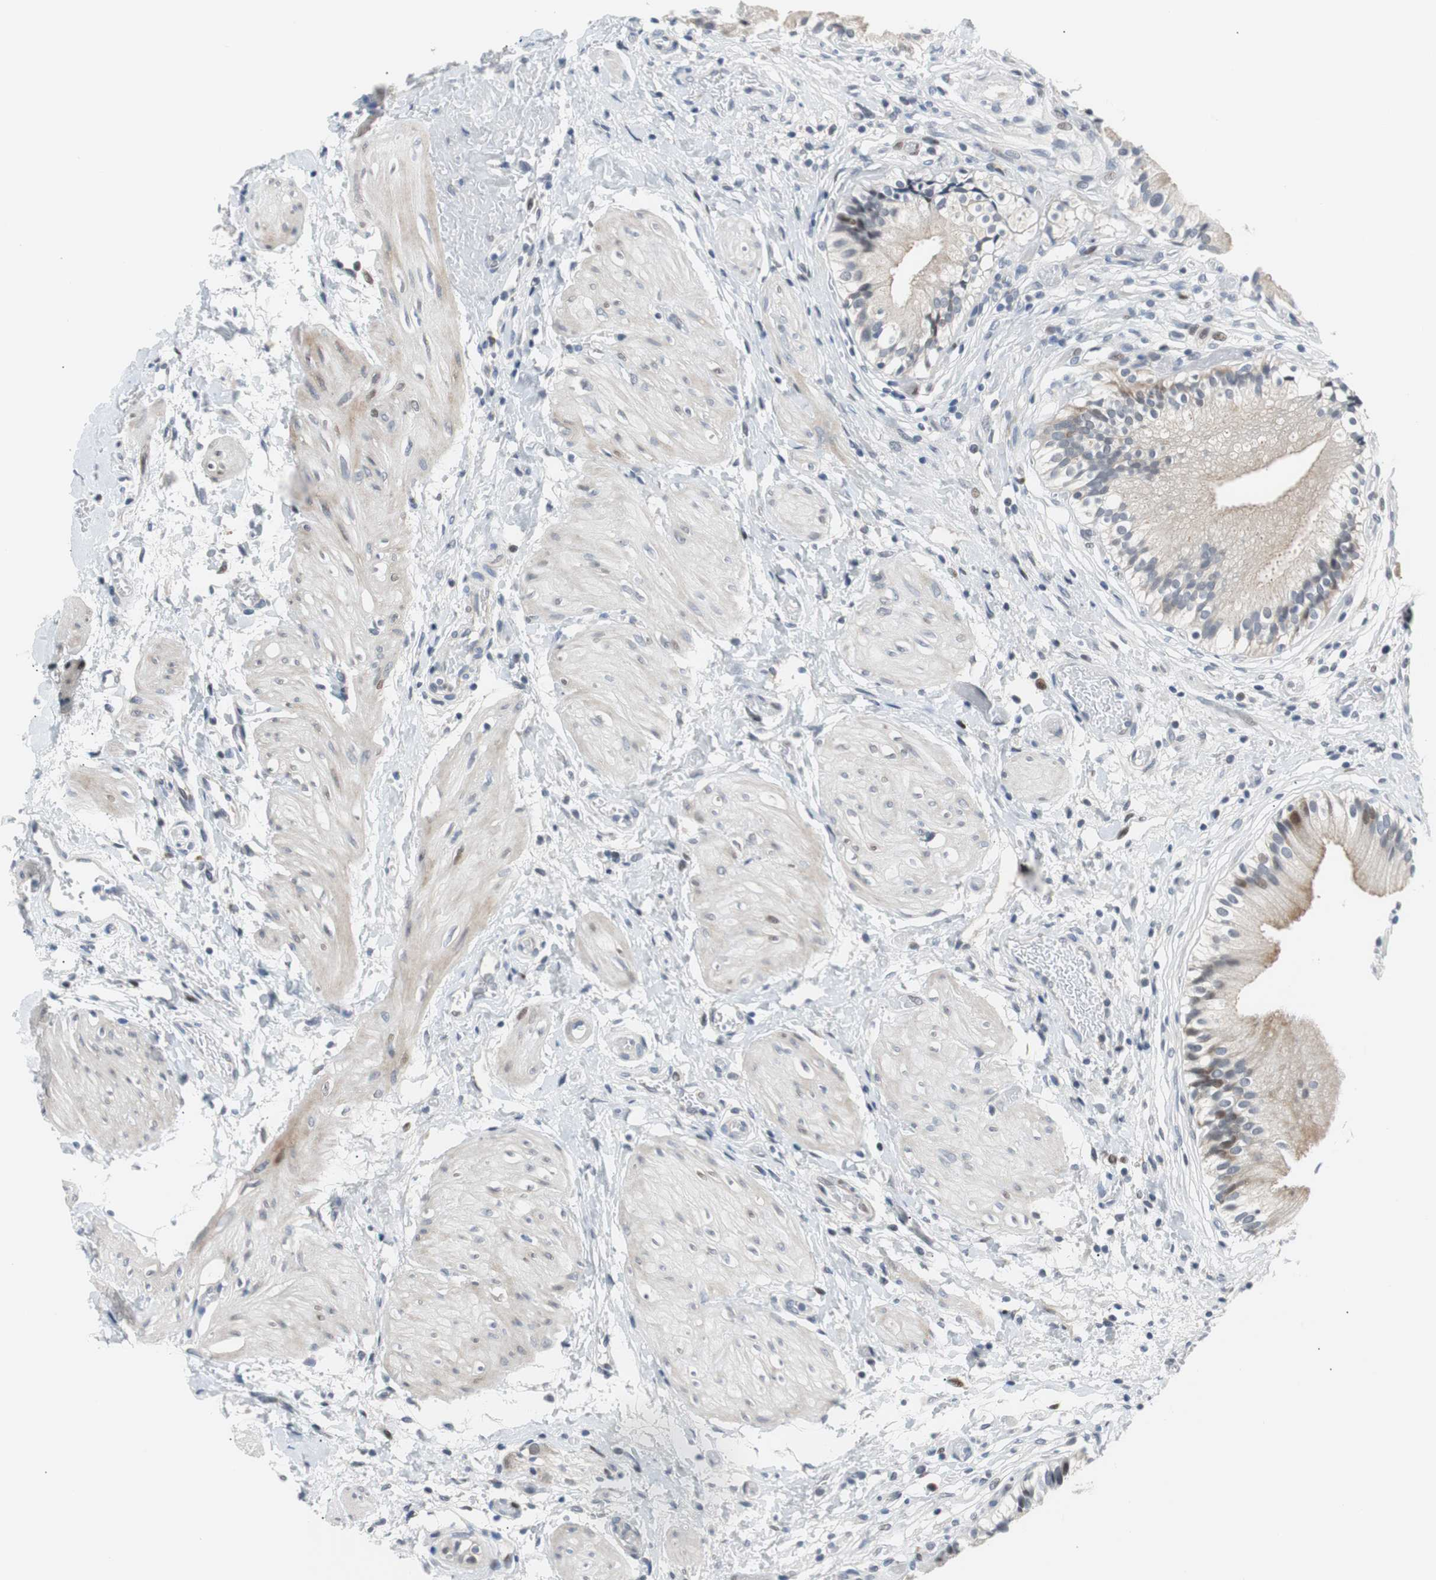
{"staining": {"intensity": "moderate", "quantity": "<25%", "location": "nuclear"}, "tissue": "gallbladder", "cell_type": "Glandular cells", "image_type": "normal", "snomed": [{"axis": "morphology", "description": "Normal tissue, NOS"}, {"axis": "topography", "description": "Gallbladder"}], "caption": "Protein staining of benign gallbladder reveals moderate nuclear positivity in approximately <25% of glandular cells.", "gene": "MAP2K4", "patient": {"sex": "male", "age": 65}}